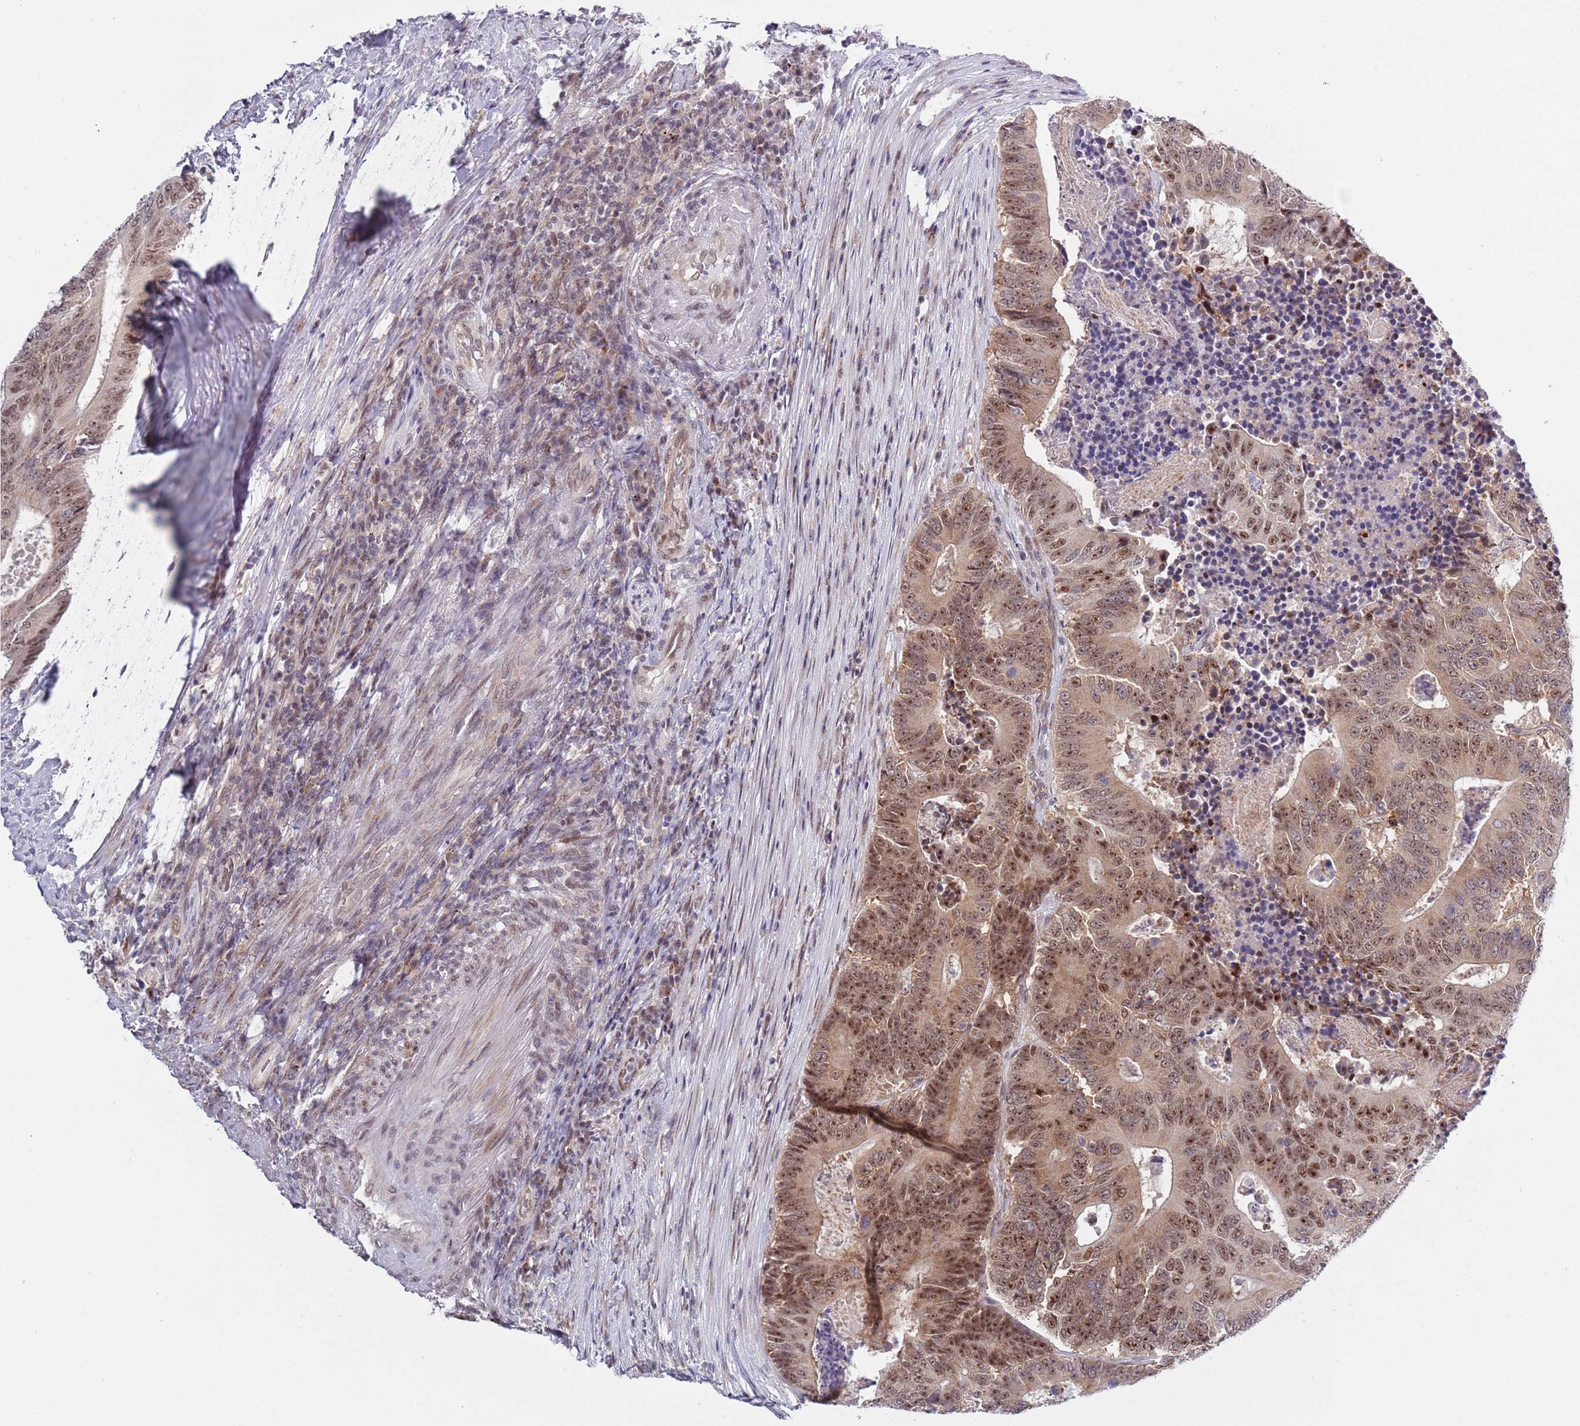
{"staining": {"intensity": "moderate", "quantity": ">75%", "location": "cytoplasmic/membranous,nuclear"}, "tissue": "colorectal cancer", "cell_type": "Tumor cells", "image_type": "cancer", "snomed": [{"axis": "morphology", "description": "Adenocarcinoma, NOS"}, {"axis": "topography", "description": "Colon"}], "caption": "Brown immunohistochemical staining in colorectal cancer (adenocarcinoma) shows moderate cytoplasmic/membranous and nuclear expression in about >75% of tumor cells. The protein of interest is shown in brown color, while the nuclei are stained blue.", "gene": "SLC25A32", "patient": {"sex": "male", "age": 83}}